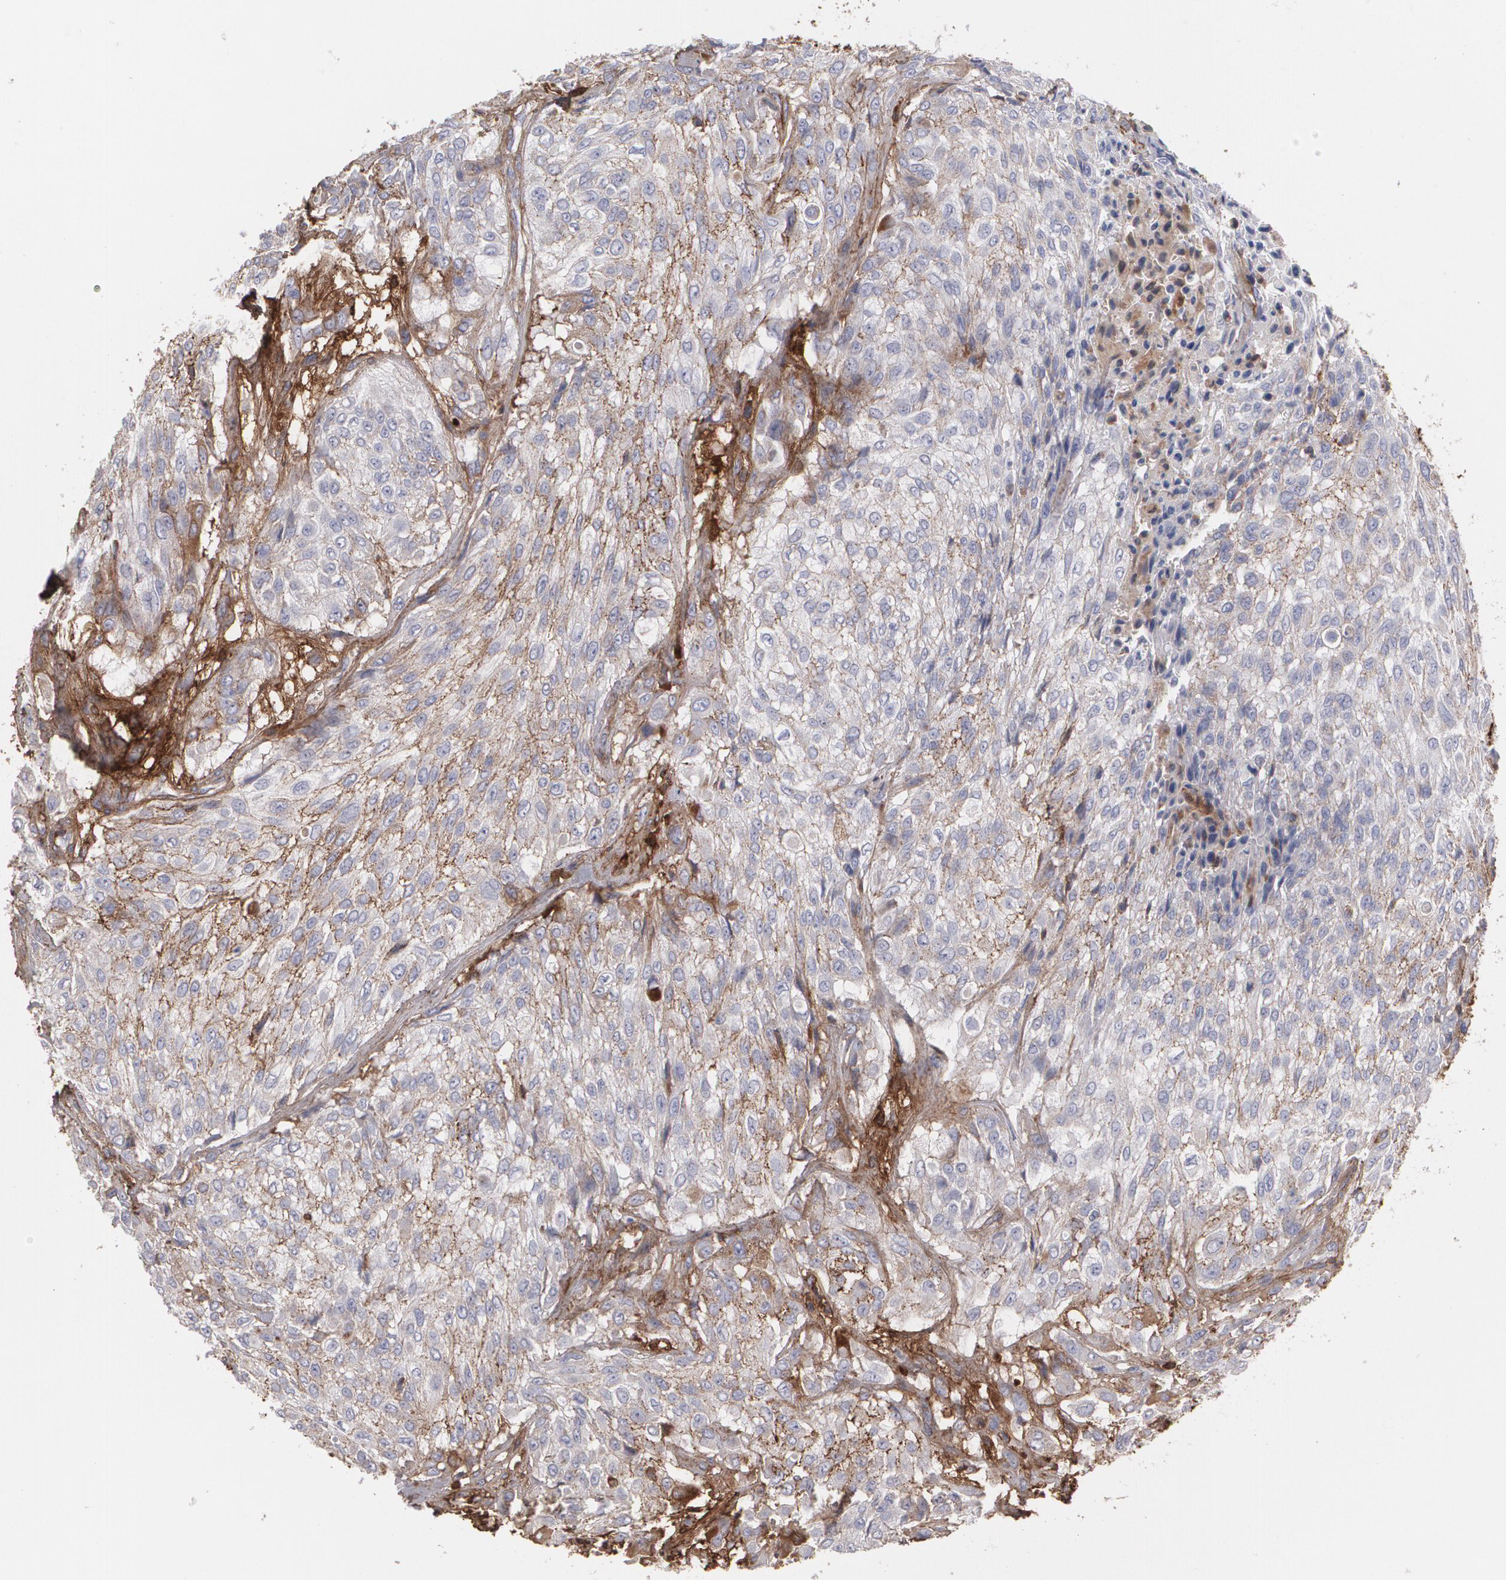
{"staining": {"intensity": "weak", "quantity": ">75%", "location": "cytoplasmic/membranous"}, "tissue": "urothelial cancer", "cell_type": "Tumor cells", "image_type": "cancer", "snomed": [{"axis": "morphology", "description": "Urothelial carcinoma, High grade"}, {"axis": "topography", "description": "Urinary bladder"}], "caption": "High-magnification brightfield microscopy of urothelial cancer stained with DAB (3,3'-diaminobenzidine) (brown) and counterstained with hematoxylin (blue). tumor cells exhibit weak cytoplasmic/membranous expression is seen in about>75% of cells.", "gene": "FBLN1", "patient": {"sex": "male", "age": 71}}